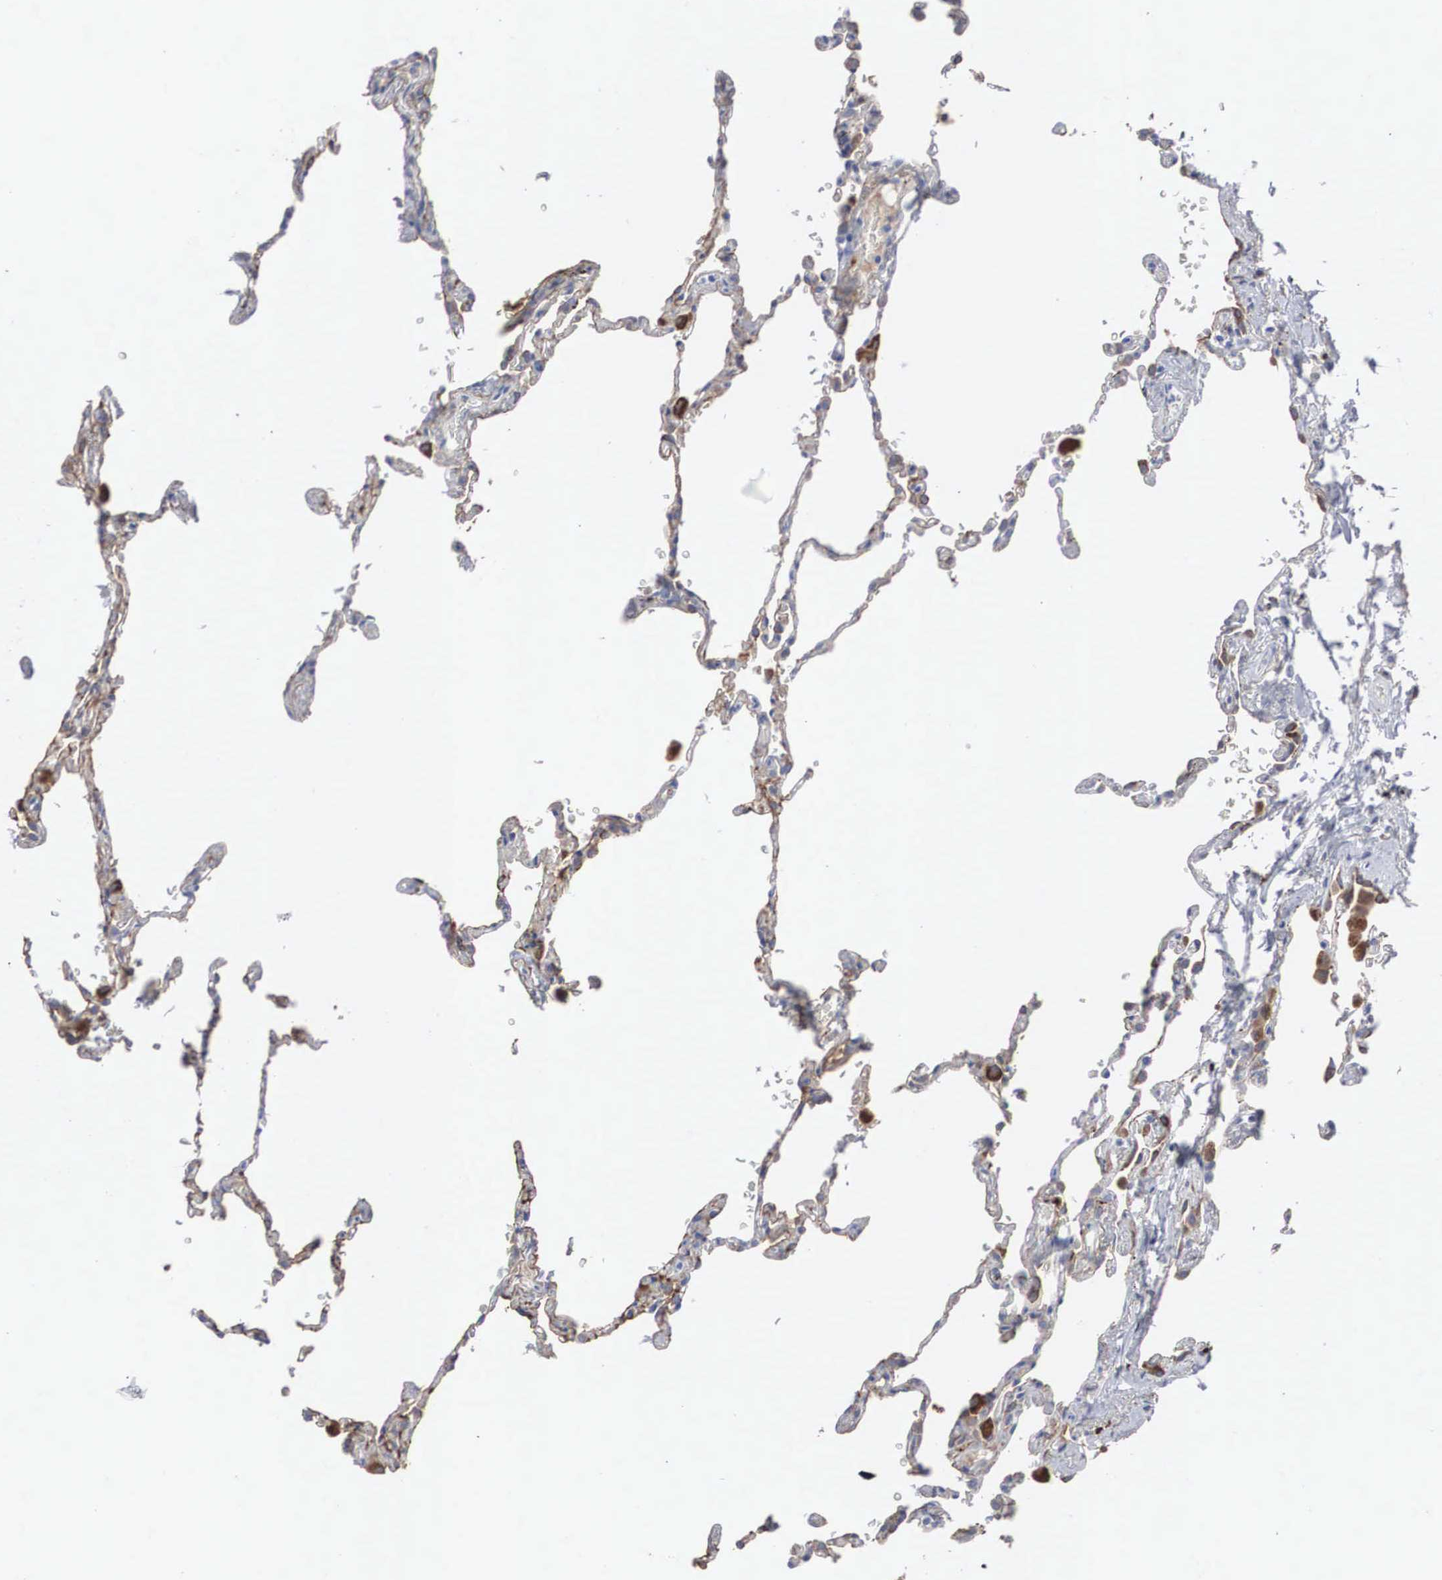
{"staining": {"intensity": "moderate", "quantity": ">75%", "location": "cytoplasmic/membranous"}, "tissue": "lung", "cell_type": "Alveolar cells", "image_type": "normal", "snomed": [{"axis": "morphology", "description": "Normal tissue, NOS"}, {"axis": "topography", "description": "Lung"}], "caption": "The immunohistochemical stain highlights moderate cytoplasmic/membranous positivity in alveolar cells of benign lung. The protein of interest is stained brown, and the nuclei are stained in blue (DAB IHC with brightfield microscopy, high magnification).", "gene": "LGALS3BP", "patient": {"sex": "female", "age": 61}}